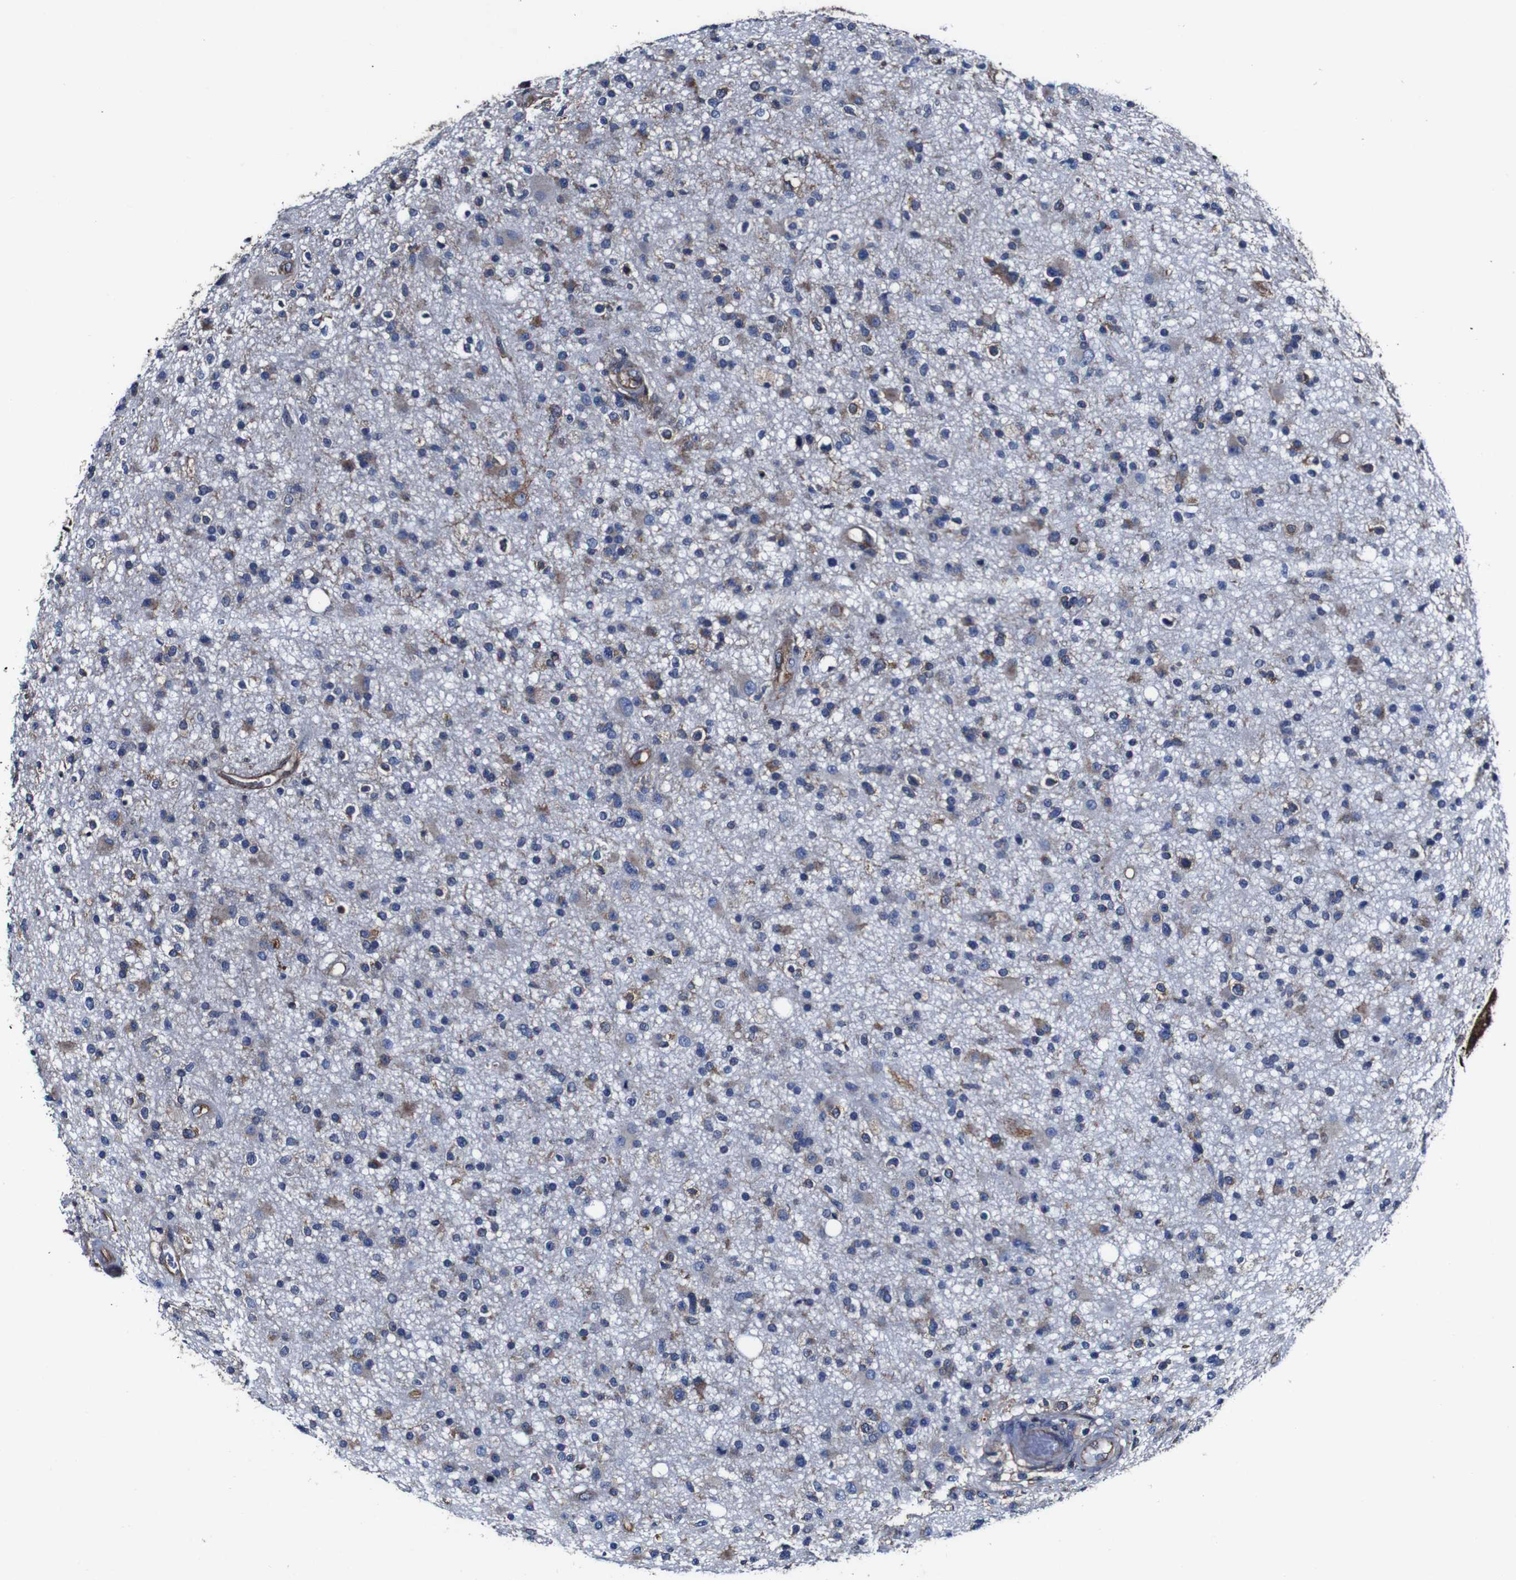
{"staining": {"intensity": "moderate", "quantity": "25%-75%", "location": "cytoplasmic/membranous"}, "tissue": "glioma", "cell_type": "Tumor cells", "image_type": "cancer", "snomed": [{"axis": "morphology", "description": "Glioma, malignant, High grade"}, {"axis": "topography", "description": "Brain"}], "caption": "Glioma stained with a protein marker shows moderate staining in tumor cells.", "gene": "CSF1R", "patient": {"sex": "male", "age": 33}}